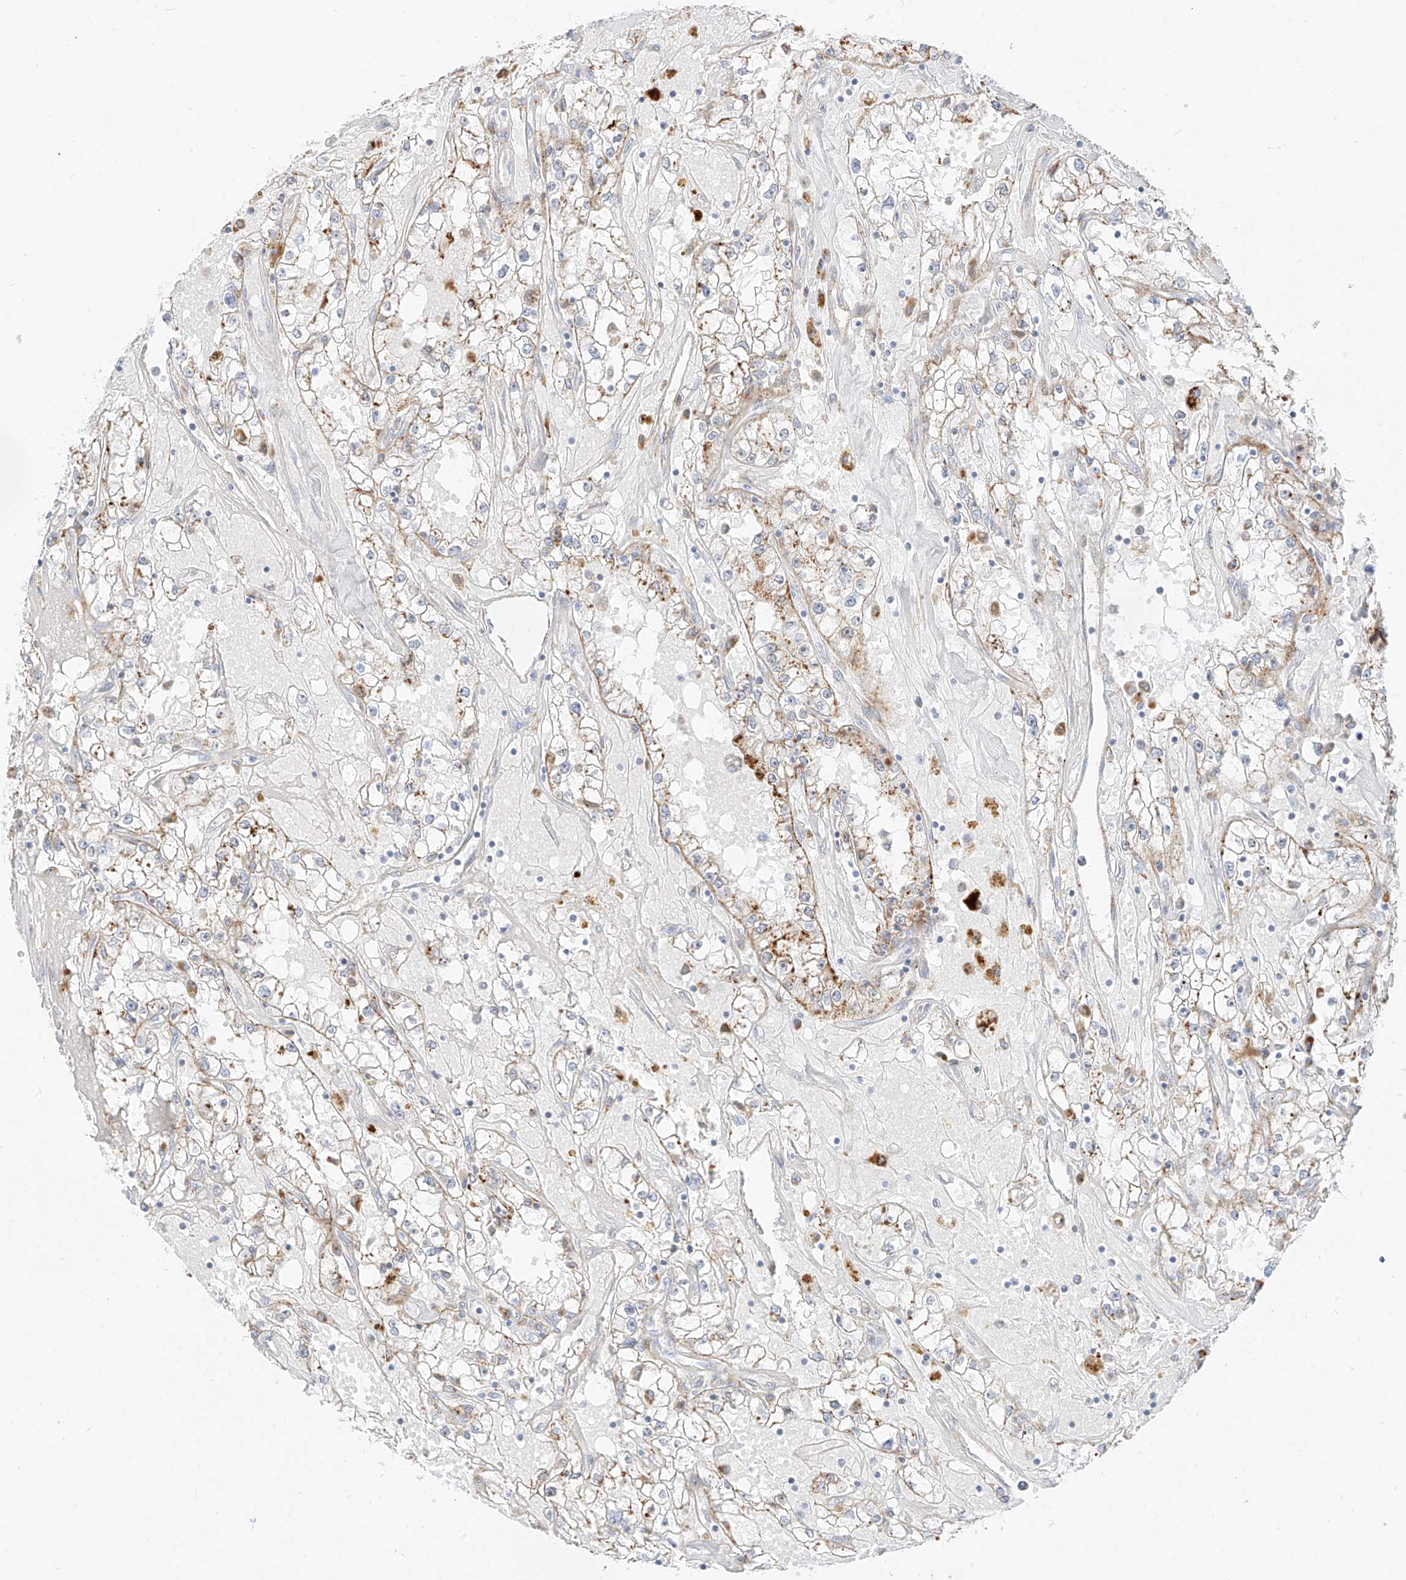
{"staining": {"intensity": "weak", "quantity": ">75%", "location": "cytoplasmic/membranous"}, "tissue": "renal cancer", "cell_type": "Tumor cells", "image_type": "cancer", "snomed": [{"axis": "morphology", "description": "Adenocarcinoma, NOS"}, {"axis": "topography", "description": "Kidney"}], "caption": "Tumor cells exhibit low levels of weak cytoplasmic/membranous expression in approximately >75% of cells in renal cancer.", "gene": "SLC35F6", "patient": {"sex": "male", "age": 56}}